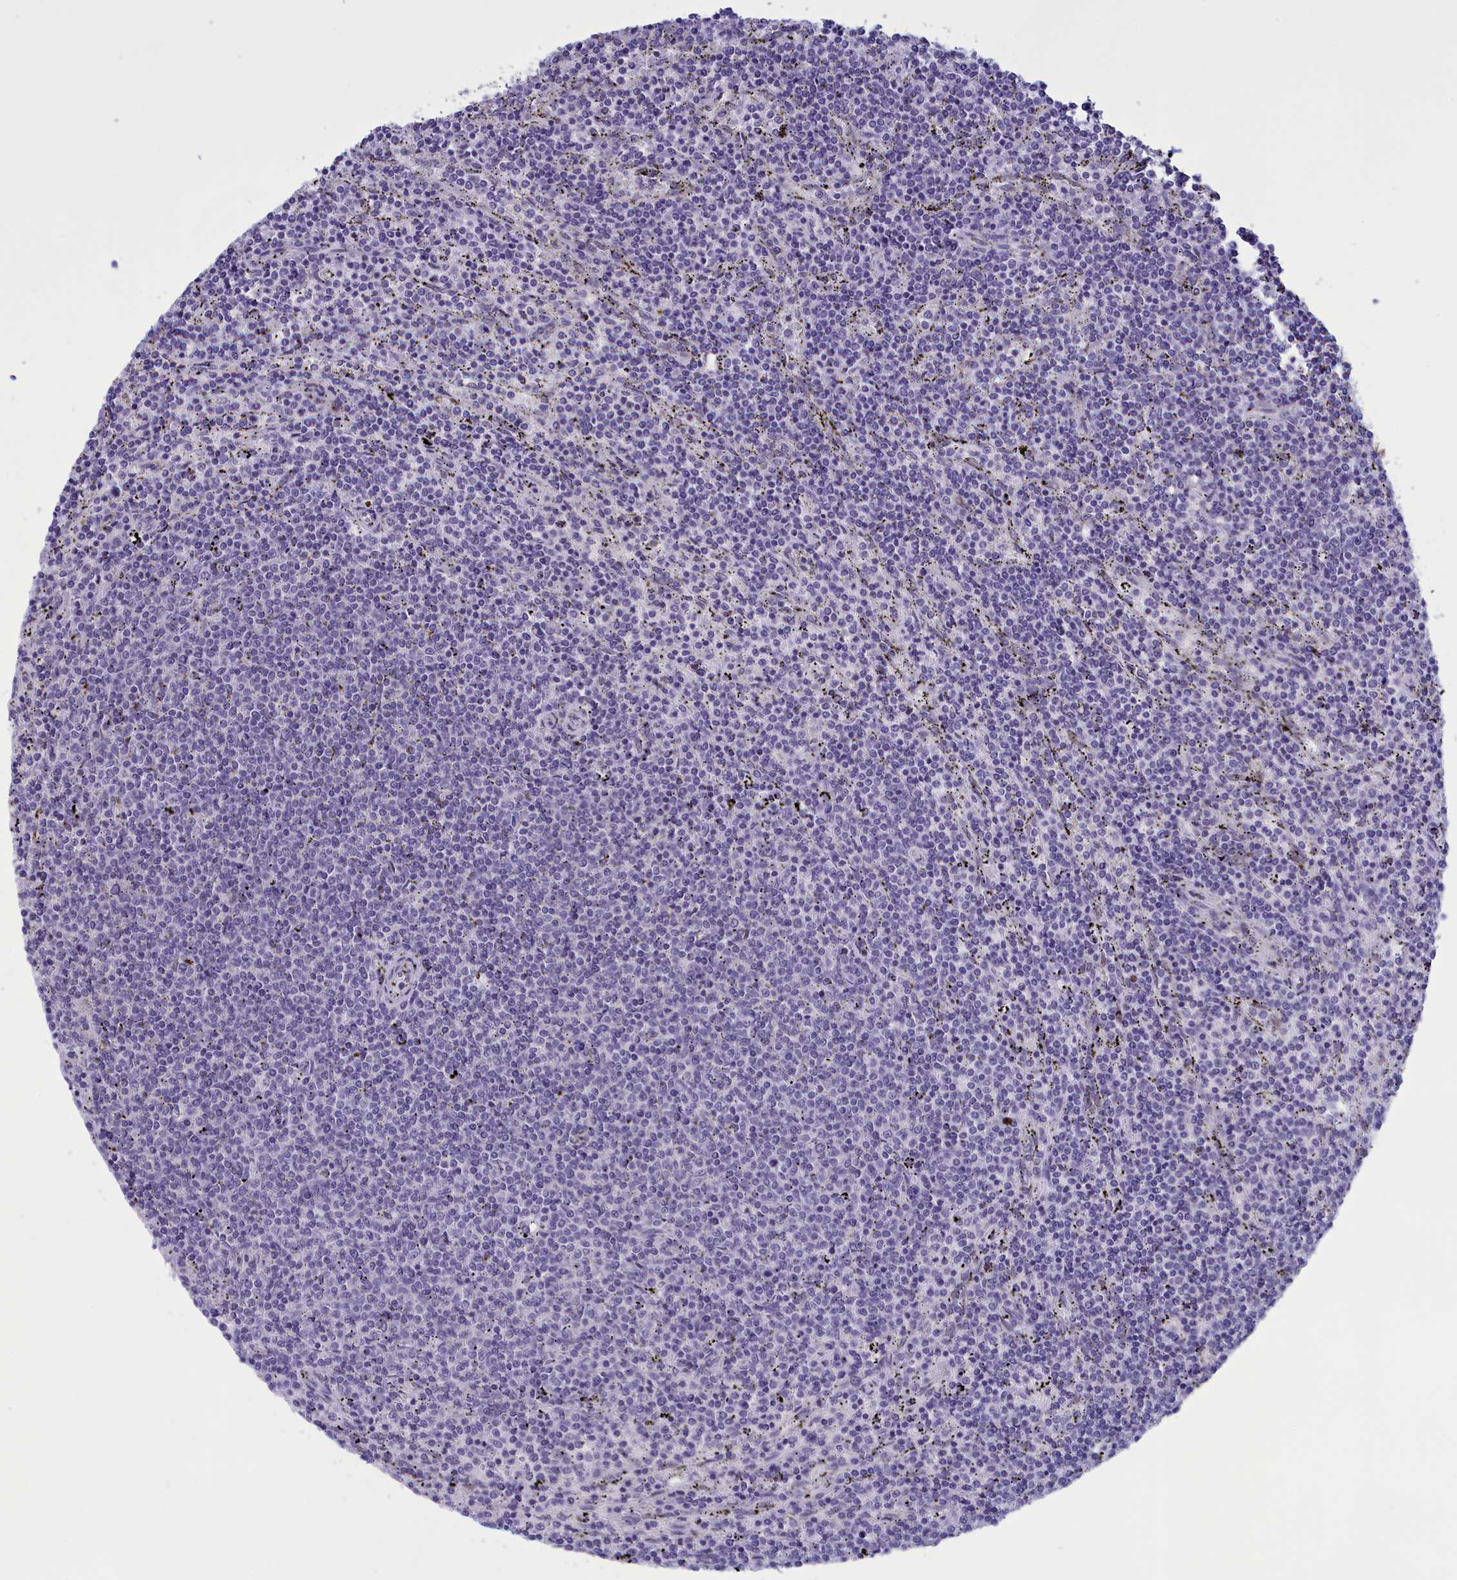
{"staining": {"intensity": "negative", "quantity": "none", "location": "none"}, "tissue": "lymphoma", "cell_type": "Tumor cells", "image_type": "cancer", "snomed": [{"axis": "morphology", "description": "Malignant lymphoma, non-Hodgkin's type, Low grade"}, {"axis": "topography", "description": "Spleen"}], "caption": "Tumor cells are negative for brown protein staining in lymphoma.", "gene": "ELOA2", "patient": {"sex": "female", "age": 50}}